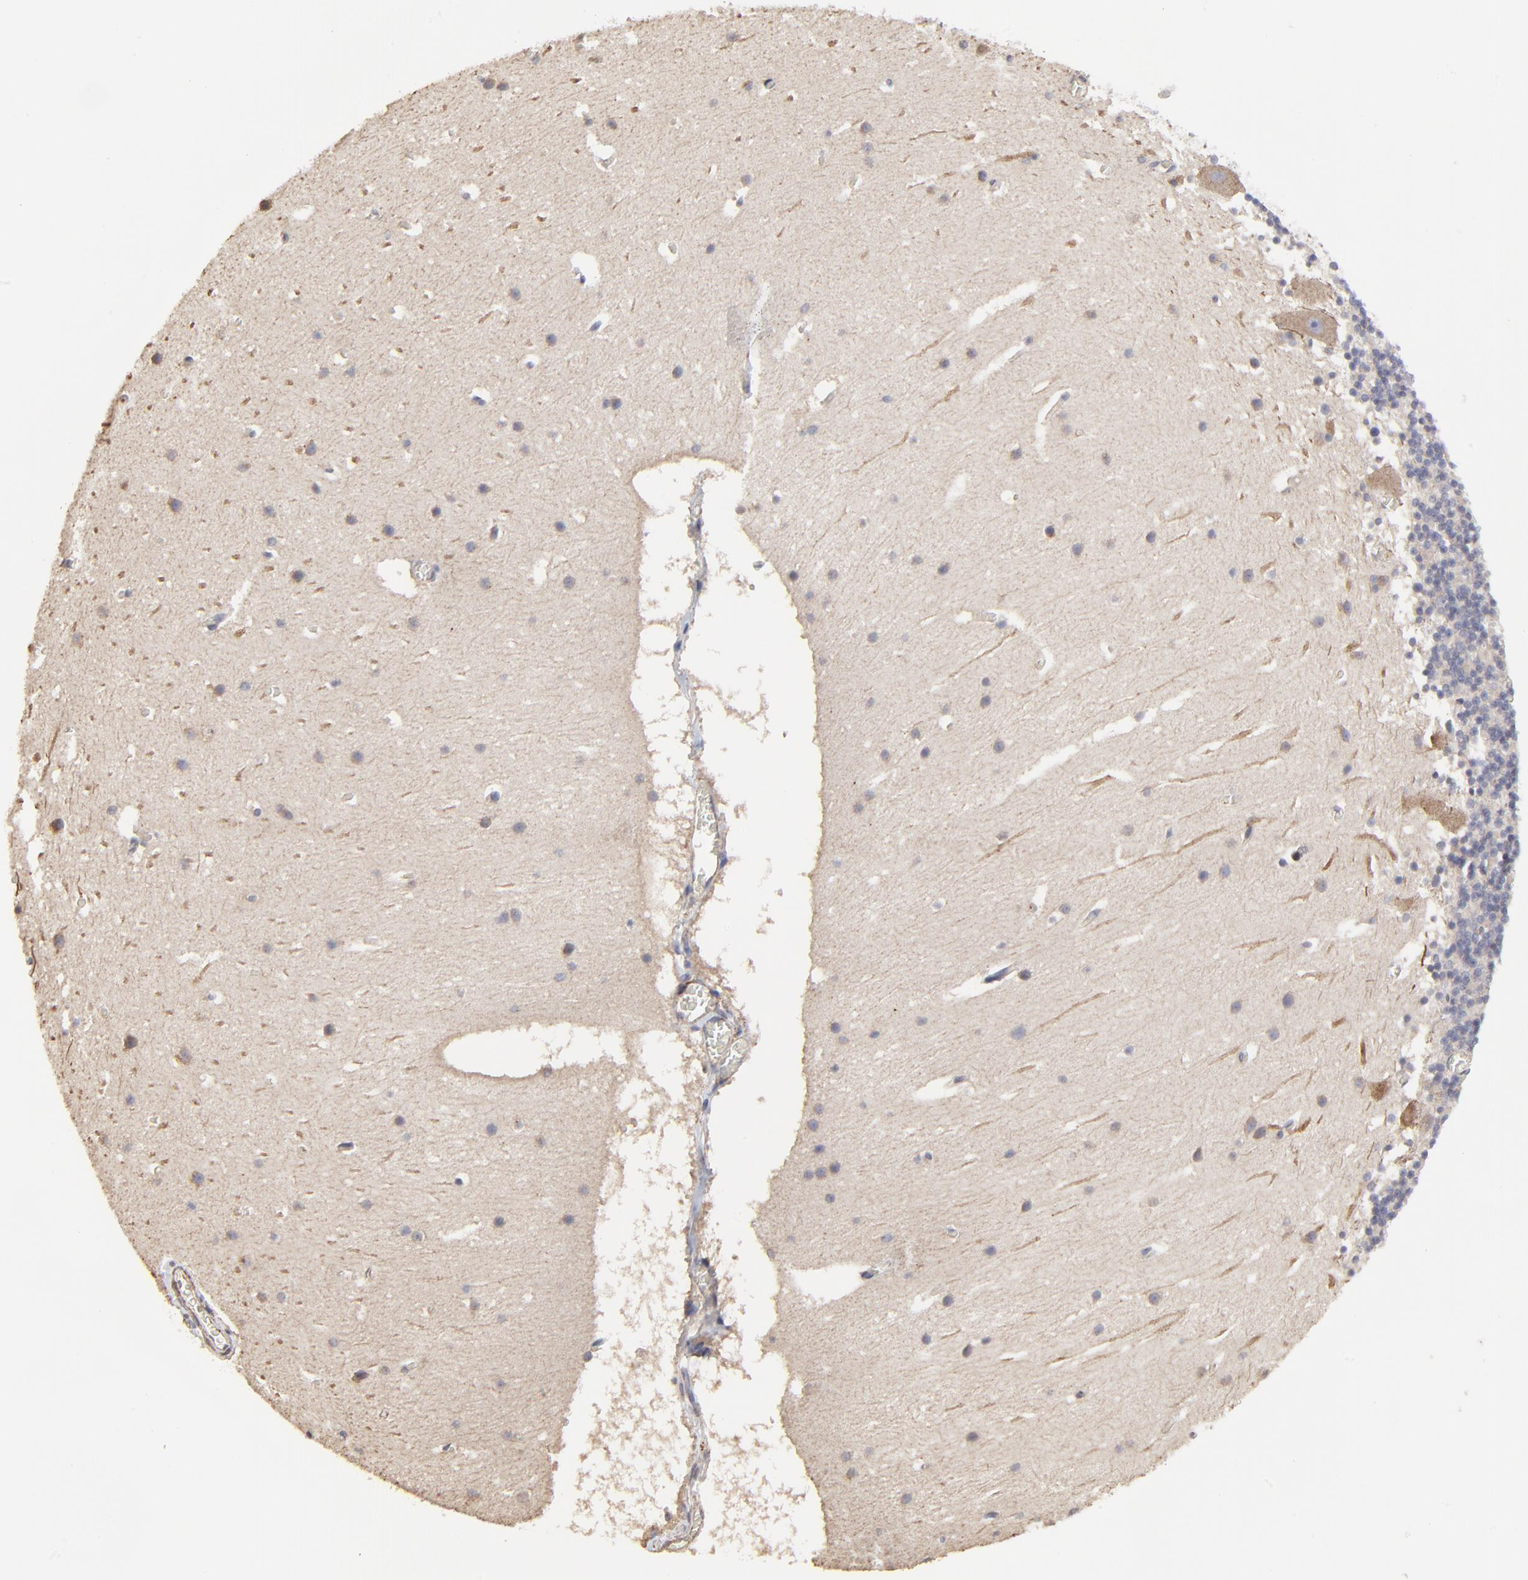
{"staining": {"intensity": "negative", "quantity": "none", "location": "none"}, "tissue": "cerebellum", "cell_type": "Cells in granular layer", "image_type": "normal", "snomed": [{"axis": "morphology", "description": "Normal tissue, NOS"}, {"axis": "topography", "description": "Cerebellum"}], "caption": "A micrograph of cerebellum stained for a protein demonstrates no brown staining in cells in granular layer.", "gene": "ELP2", "patient": {"sex": "male", "age": 45}}